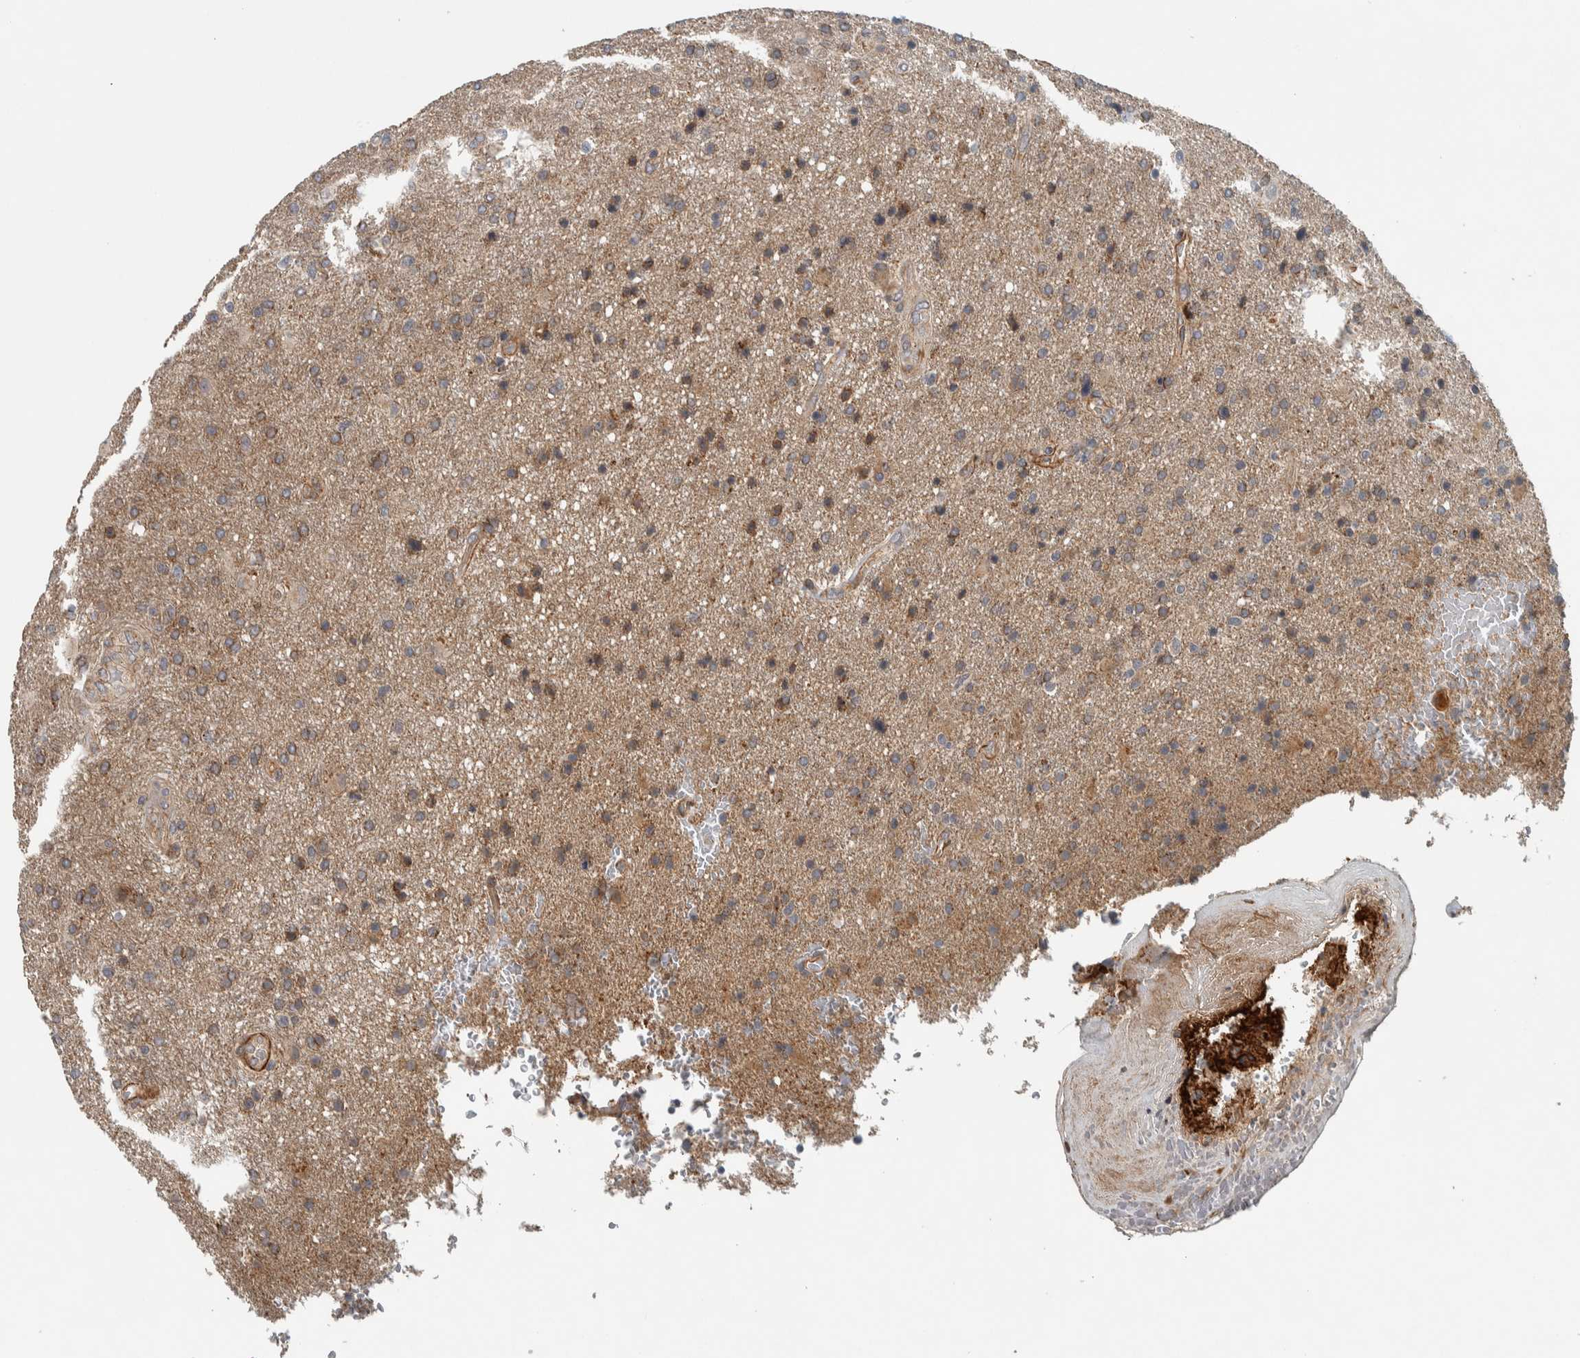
{"staining": {"intensity": "moderate", "quantity": "<25%", "location": "cytoplasmic/membranous"}, "tissue": "glioma", "cell_type": "Tumor cells", "image_type": "cancer", "snomed": [{"axis": "morphology", "description": "Glioma, malignant, High grade"}, {"axis": "topography", "description": "Brain"}], "caption": "Glioma tissue exhibits moderate cytoplasmic/membranous staining in approximately <25% of tumor cells", "gene": "LBHD1", "patient": {"sex": "male", "age": 72}}